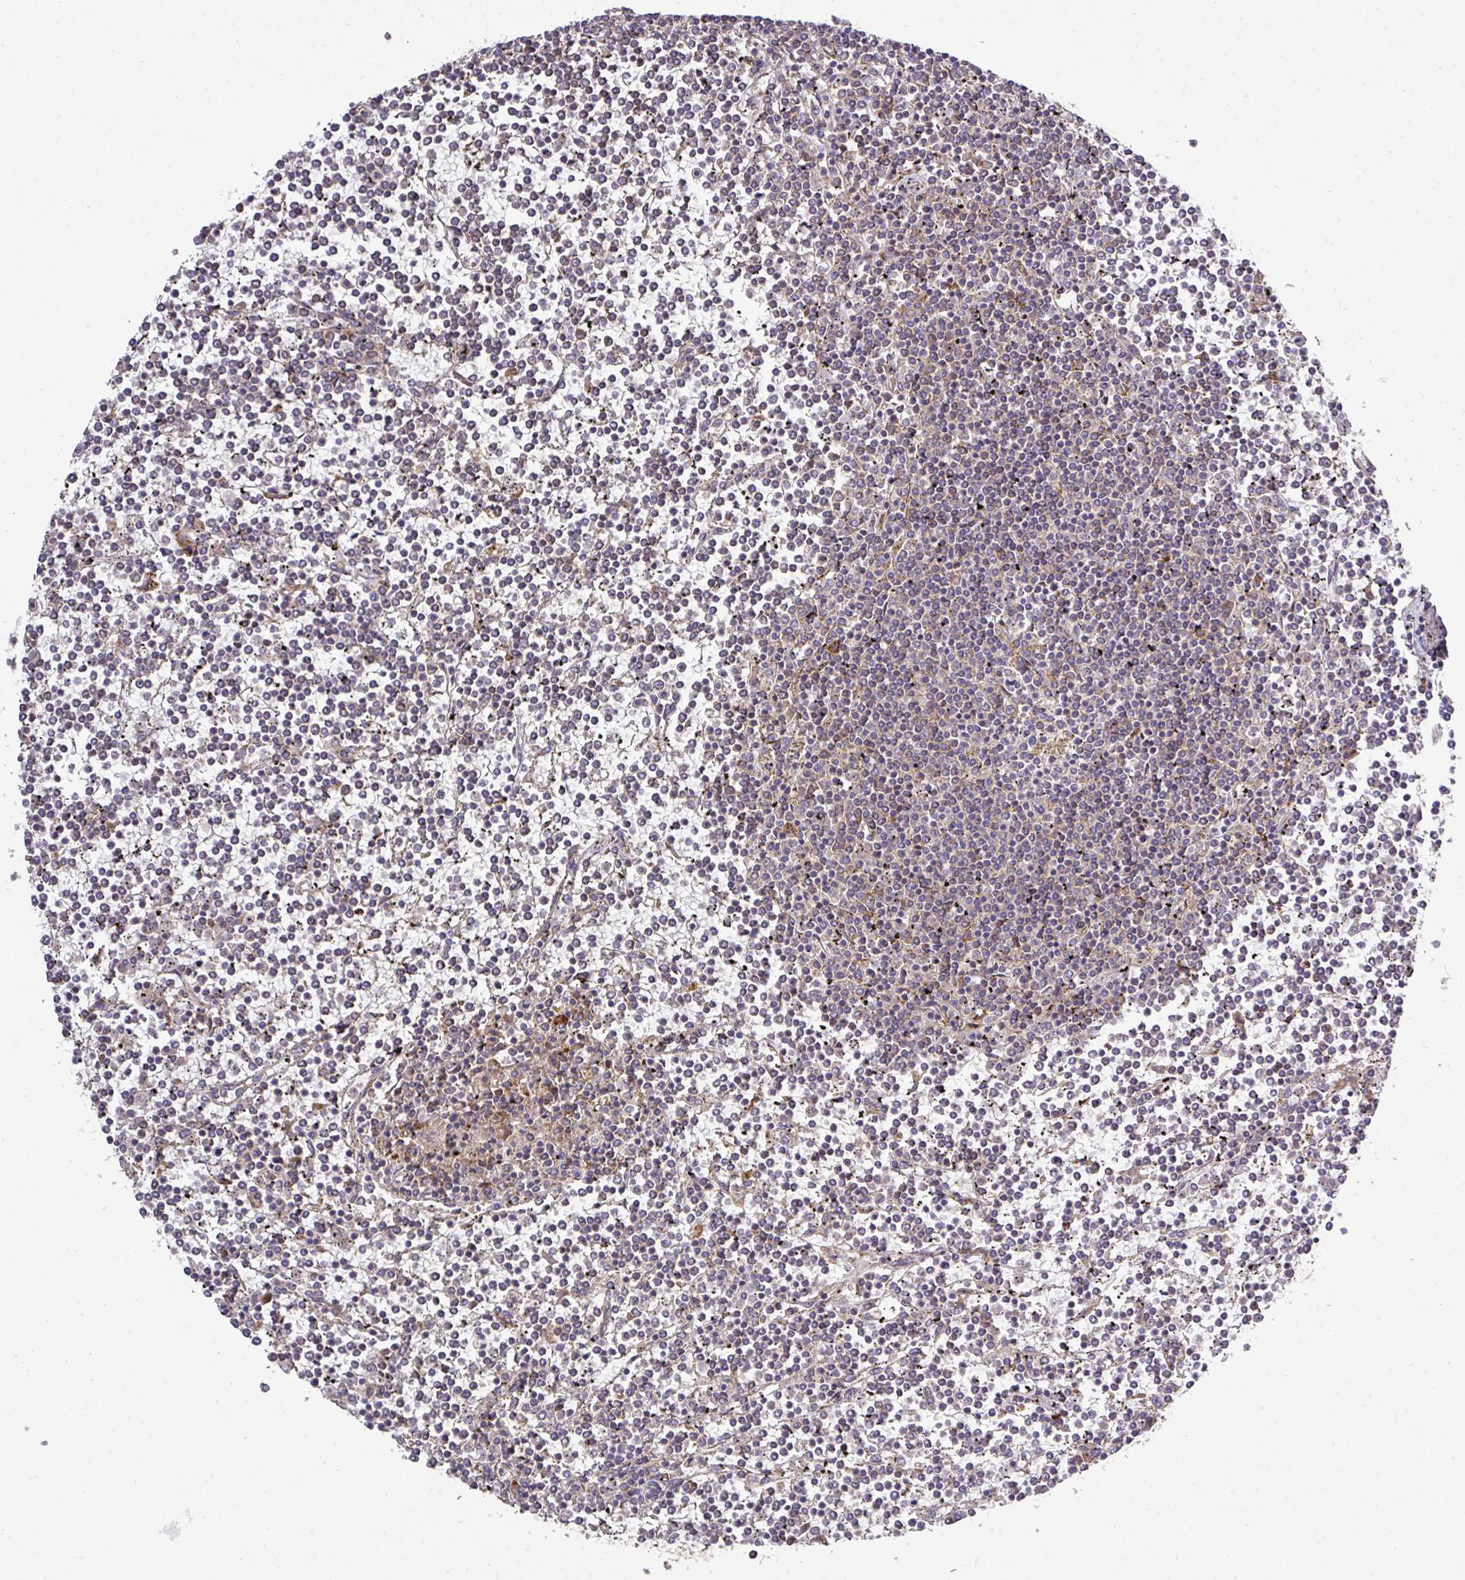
{"staining": {"intensity": "weak", "quantity": "25%-75%", "location": "cytoplasmic/membranous"}, "tissue": "lymphoma", "cell_type": "Tumor cells", "image_type": "cancer", "snomed": [{"axis": "morphology", "description": "Malignant lymphoma, non-Hodgkin's type, Low grade"}, {"axis": "topography", "description": "Spleen"}], "caption": "Lymphoma stained with a brown dye displays weak cytoplasmic/membranous positive staining in approximately 25%-75% of tumor cells.", "gene": "GALP", "patient": {"sex": "female", "age": 19}}